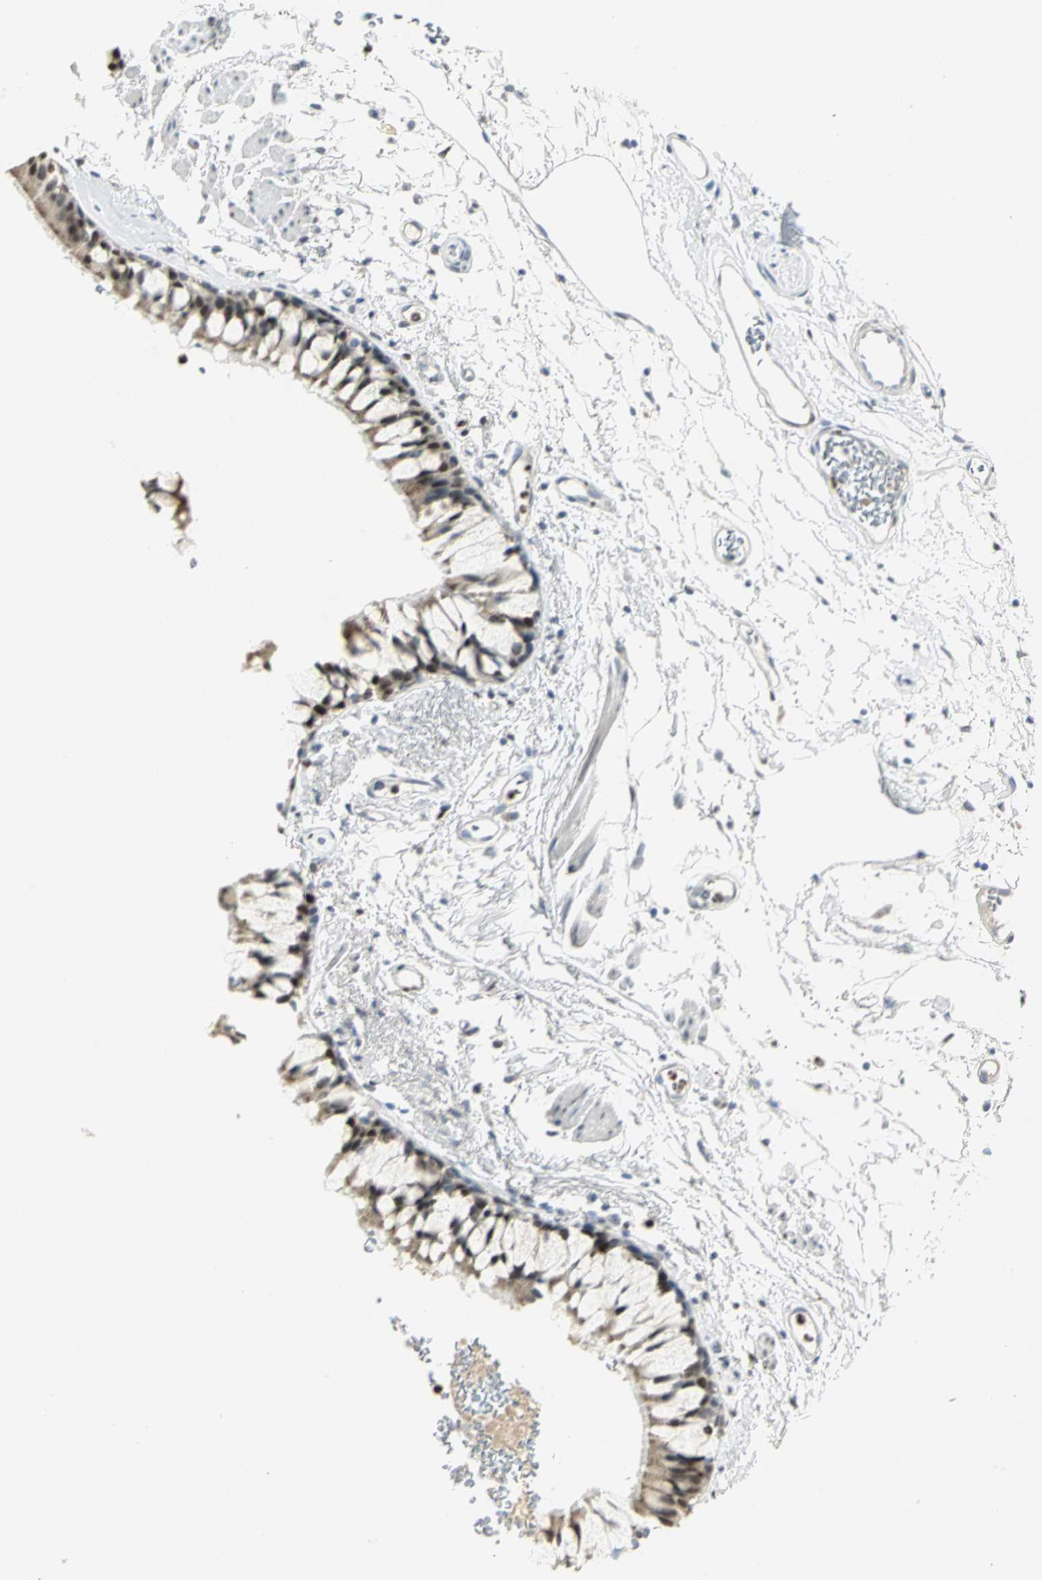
{"staining": {"intensity": "strong", "quantity": ">75%", "location": "nuclear"}, "tissue": "bronchus", "cell_type": "Respiratory epithelial cells", "image_type": "normal", "snomed": [{"axis": "morphology", "description": "Normal tissue, NOS"}, {"axis": "topography", "description": "Bronchus"}], "caption": "IHC of benign bronchus displays high levels of strong nuclear staining in about >75% of respiratory epithelial cells.", "gene": "BCL6", "patient": {"sex": "female", "age": 73}}